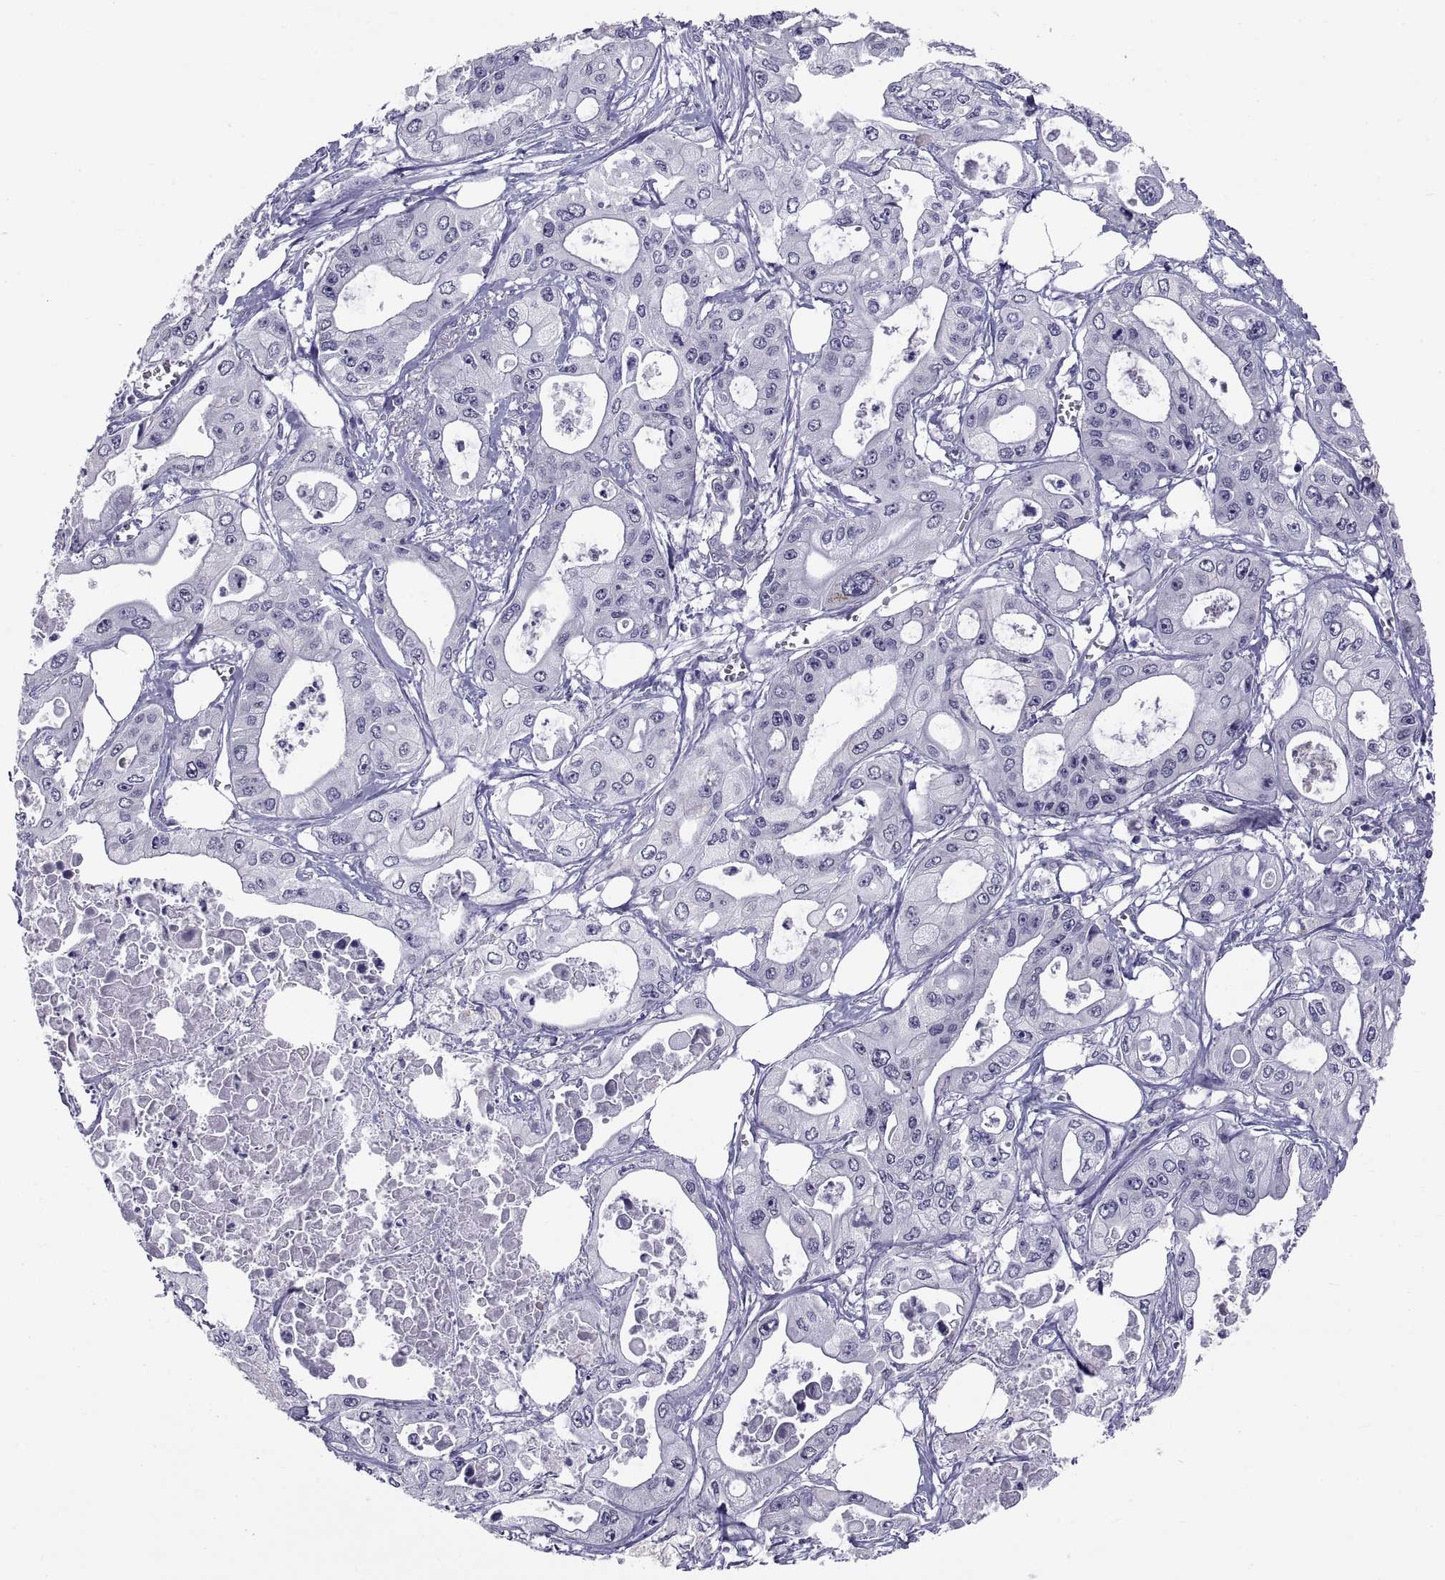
{"staining": {"intensity": "negative", "quantity": "none", "location": "none"}, "tissue": "pancreatic cancer", "cell_type": "Tumor cells", "image_type": "cancer", "snomed": [{"axis": "morphology", "description": "Adenocarcinoma, NOS"}, {"axis": "topography", "description": "Pancreas"}], "caption": "Immunohistochemical staining of pancreatic cancer demonstrates no significant positivity in tumor cells.", "gene": "TGFBR3L", "patient": {"sex": "male", "age": 70}}